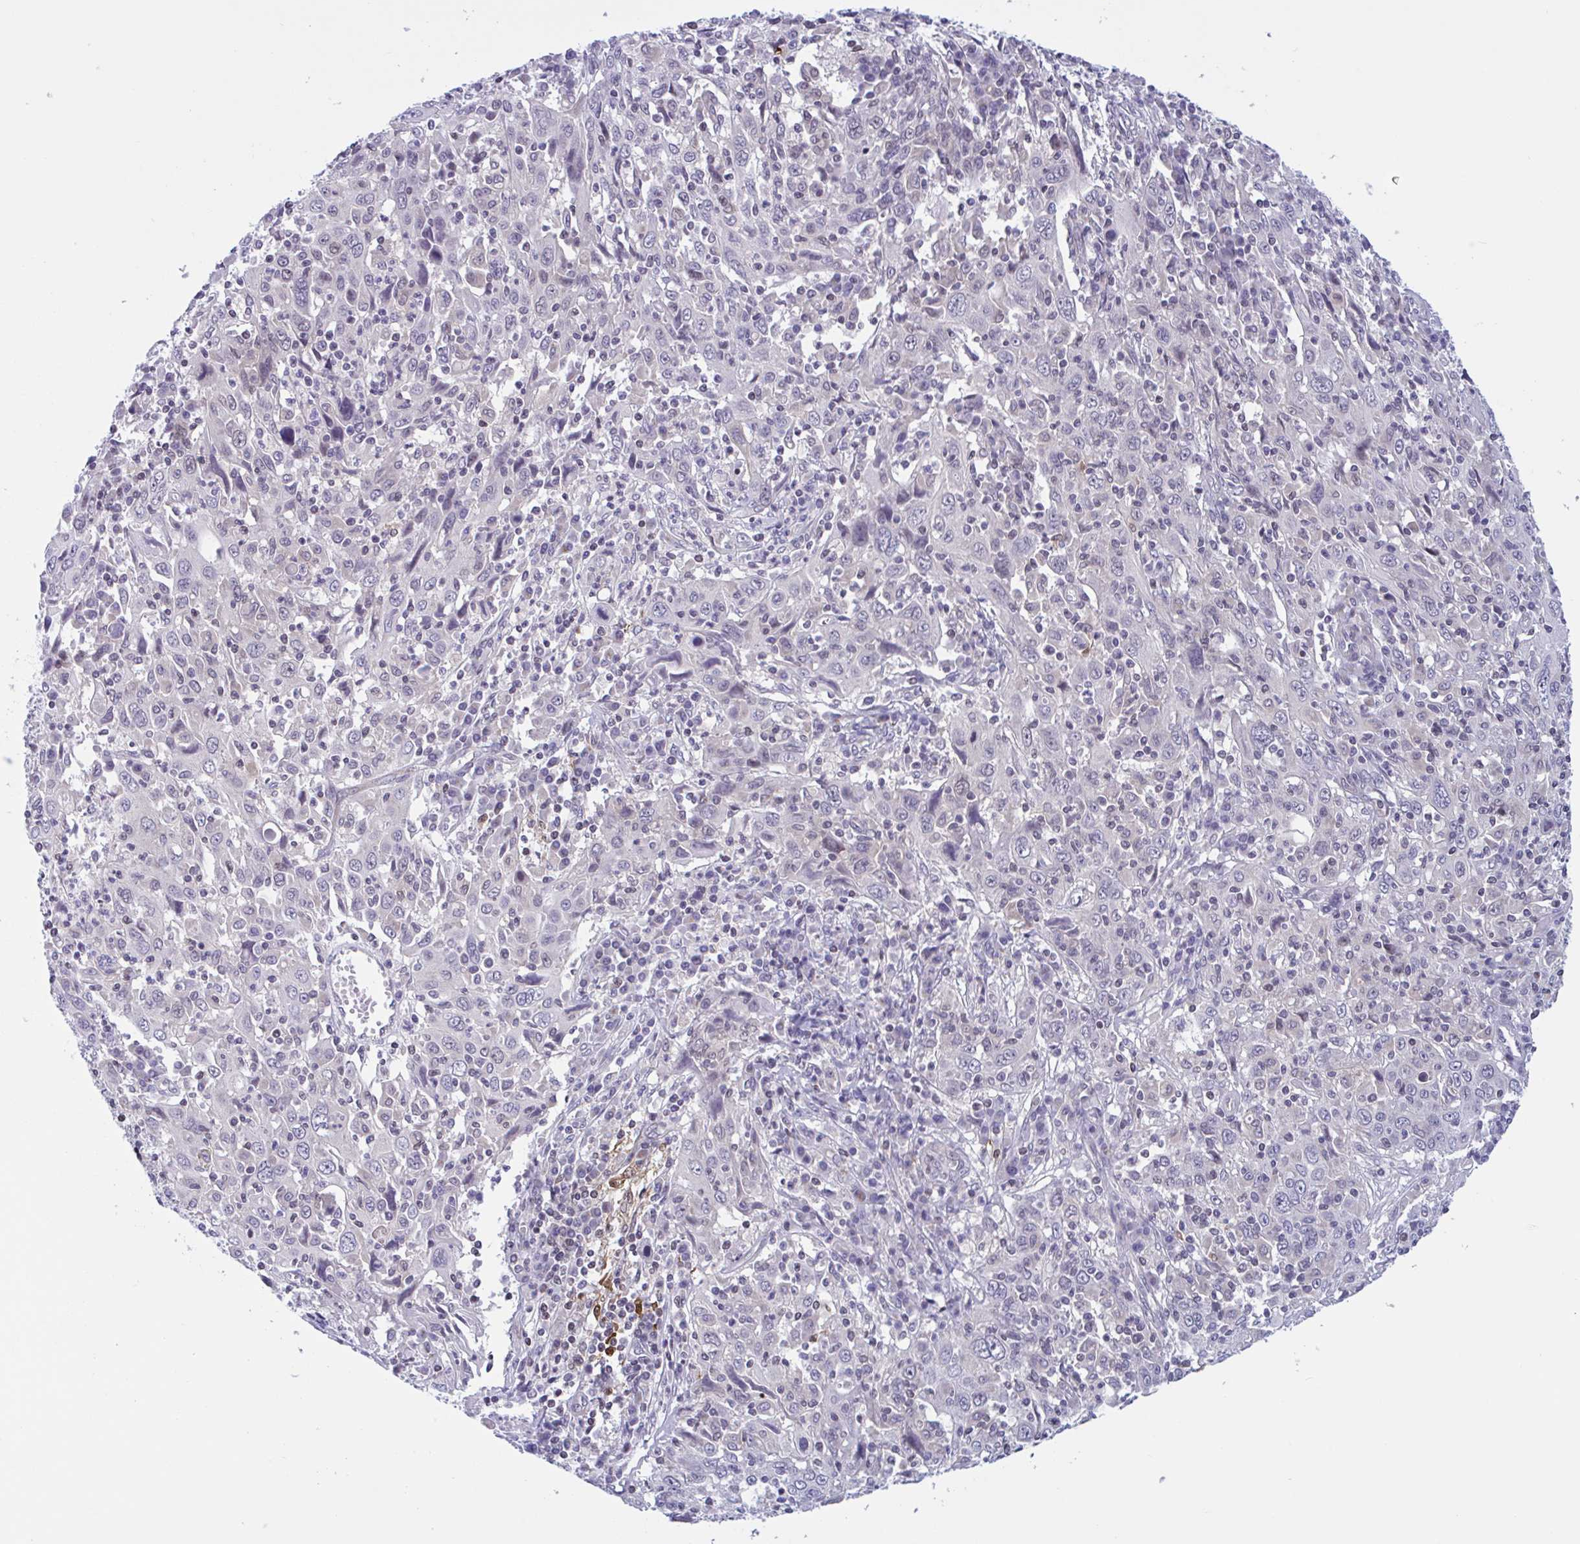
{"staining": {"intensity": "negative", "quantity": "none", "location": "none"}, "tissue": "cervical cancer", "cell_type": "Tumor cells", "image_type": "cancer", "snomed": [{"axis": "morphology", "description": "Squamous cell carcinoma, NOS"}, {"axis": "topography", "description": "Cervix"}], "caption": "An immunohistochemistry image of cervical squamous cell carcinoma is shown. There is no staining in tumor cells of cervical squamous cell carcinoma.", "gene": "SNX11", "patient": {"sex": "female", "age": 46}}